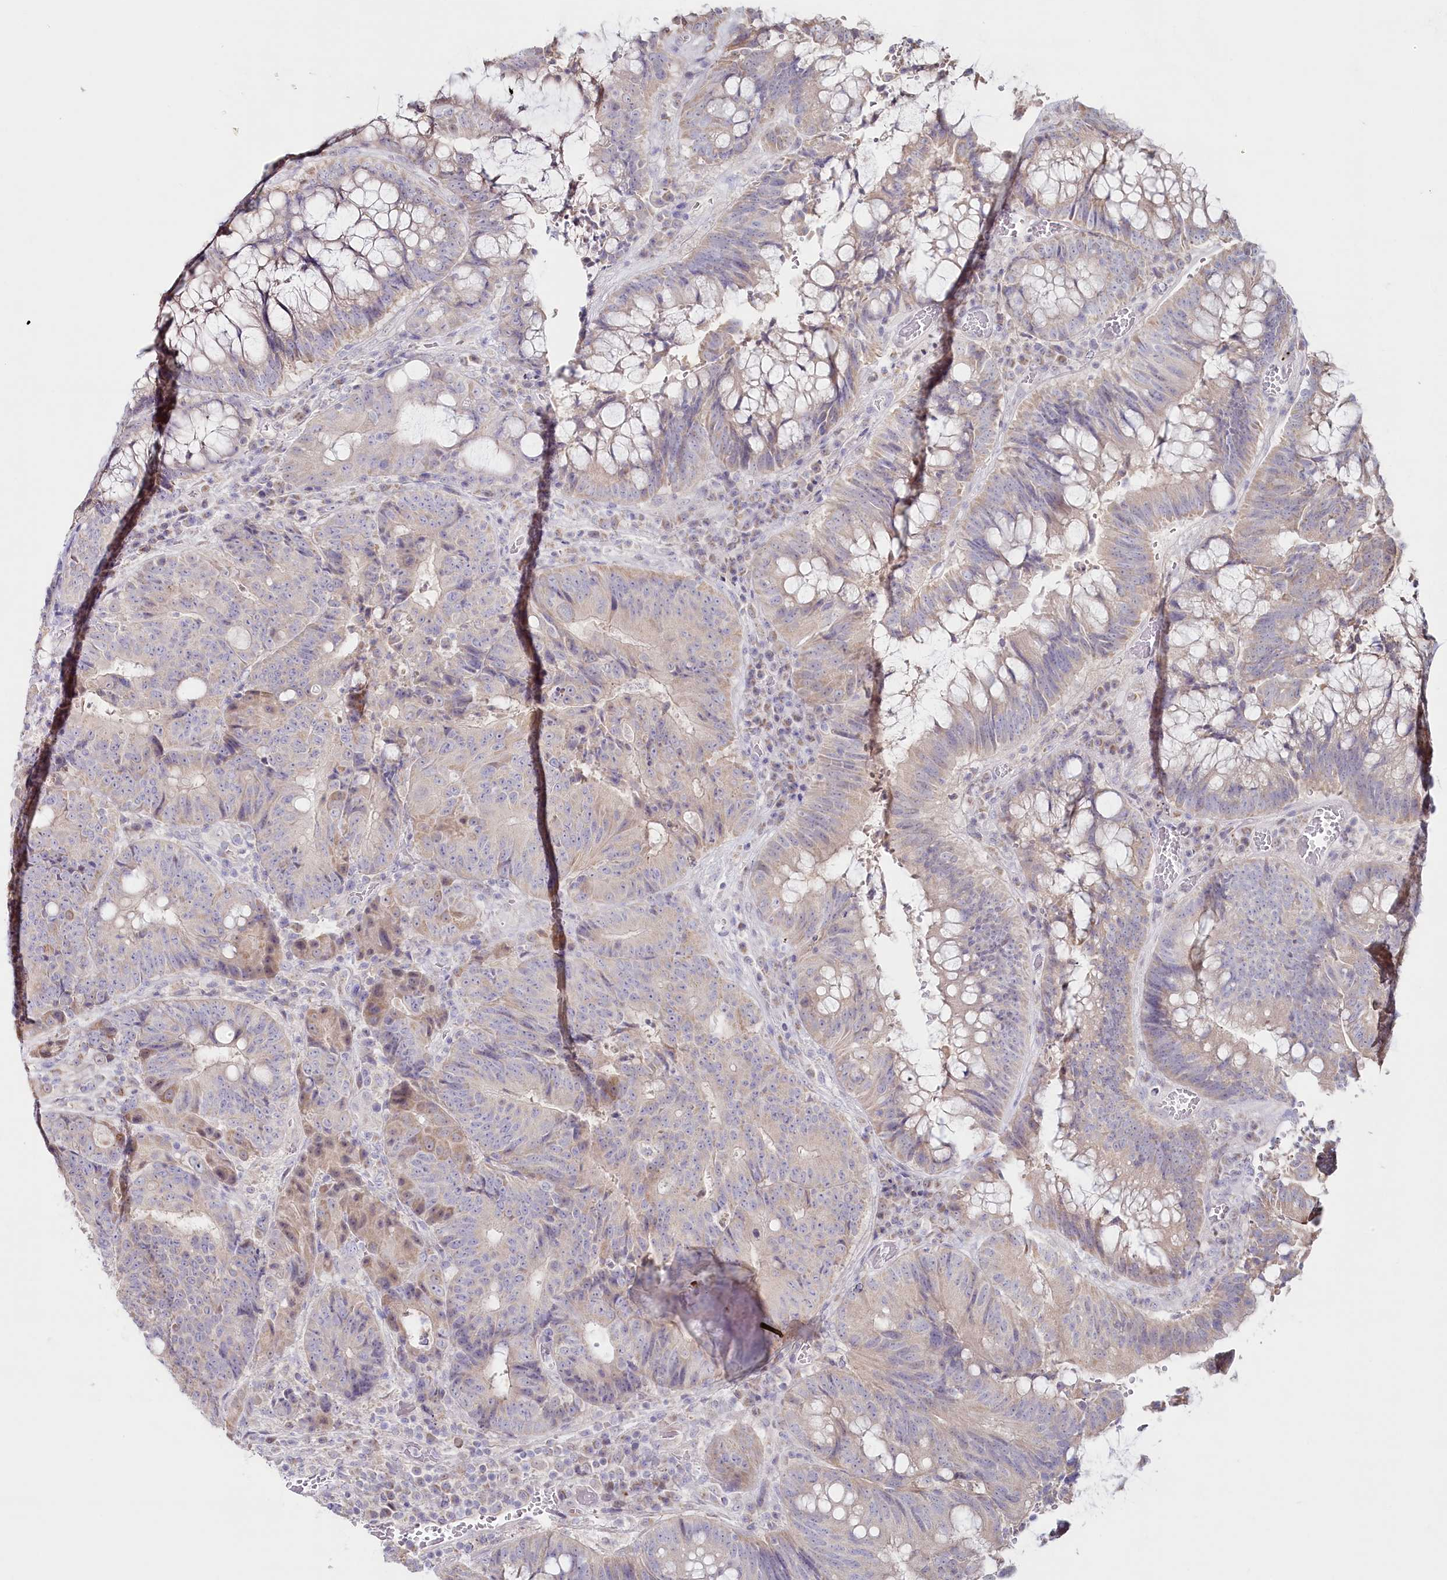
{"staining": {"intensity": "weak", "quantity": "25%-75%", "location": "cytoplasmic/membranous"}, "tissue": "colorectal cancer", "cell_type": "Tumor cells", "image_type": "cancer", "snomed": [{"axis": "morphology", "description": "Adenocarcinoma, NOS"}, {"axis": "topography", "description": "Rectum"}], "caption": "Immunohistochemistry (IHC) photomicrograph of neoplastic tissue: human colorectal cancer stained using immunohistochemistry demonstrates low levels of weak protein expression localized specifically in the cytoplasmic/membranous of tumor cells, appearing as a cytoplasmic/membranous brown color.", "gene": "PSAPL1", "patient": {"sex": "male", "age": 69}}